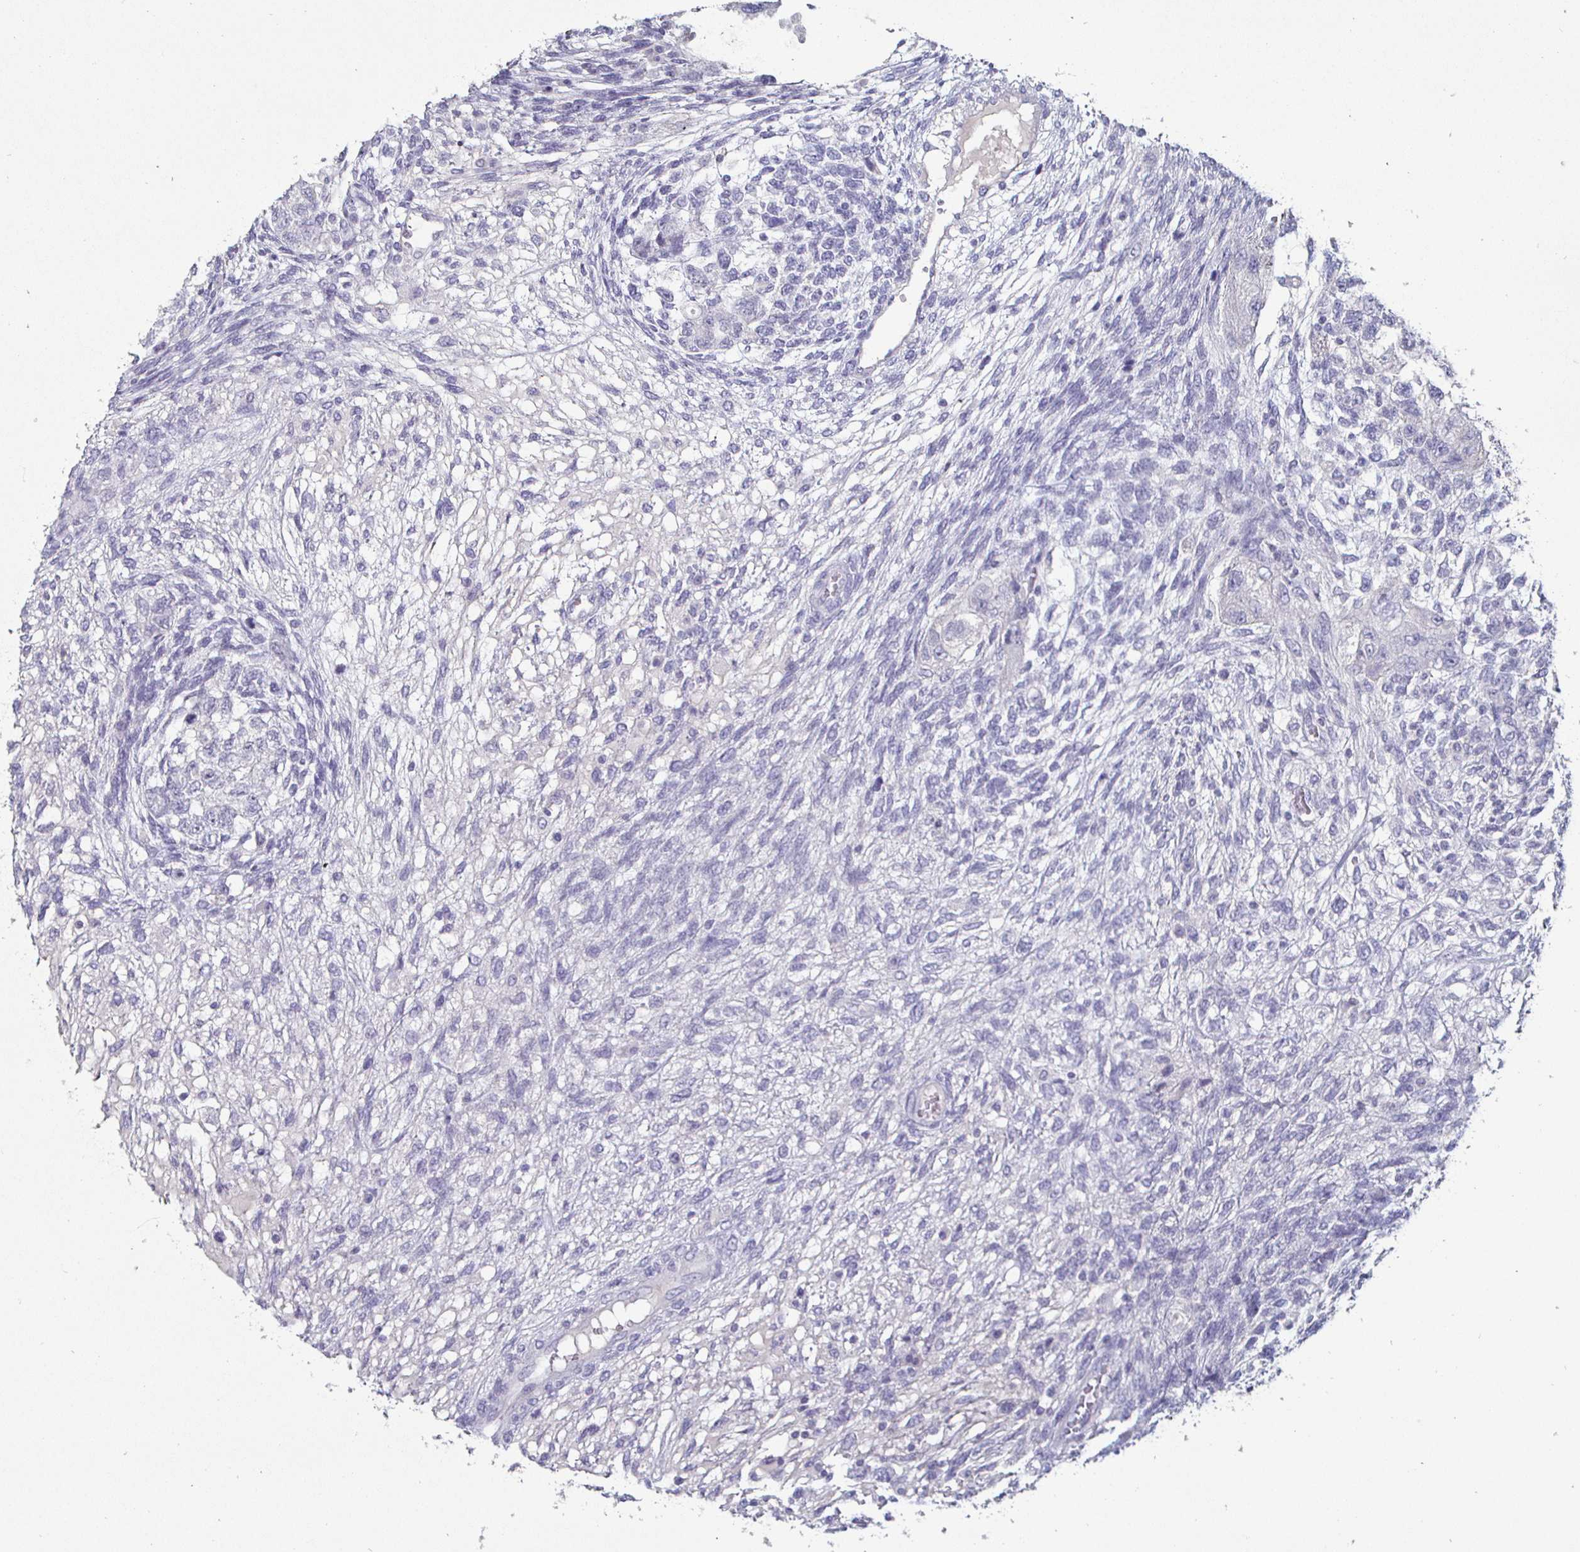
{"staining": {"intensity": "negative", "quantity": "none", "location": "none"}, "tissue": "testis cancer", "cell_type": "Tumor cells", "image_type": "cancer", "snomed": [{"axis": "morphology", "description": "Normal tissue, NOS"}, {"axis": "morphology", "description": "Carcinoma, Embryonal, NOS"}, {"axis": "topography", "description": "Testis"}], "caption": "Immunohistochemistry histopathology image of neoplastic tissue: human testis cancer stained with DAB demonstrates no significant protein staining in tumor cells. (Stains: DAB (3,3'-diaminobenzidine) immunohistochemistry (IHC) with hematoxylin counter stain, Microscopy: brightfield microscopy at high magnification).", "gene": "ENPP1", "patient": {"sex": "male", "age": 36}}